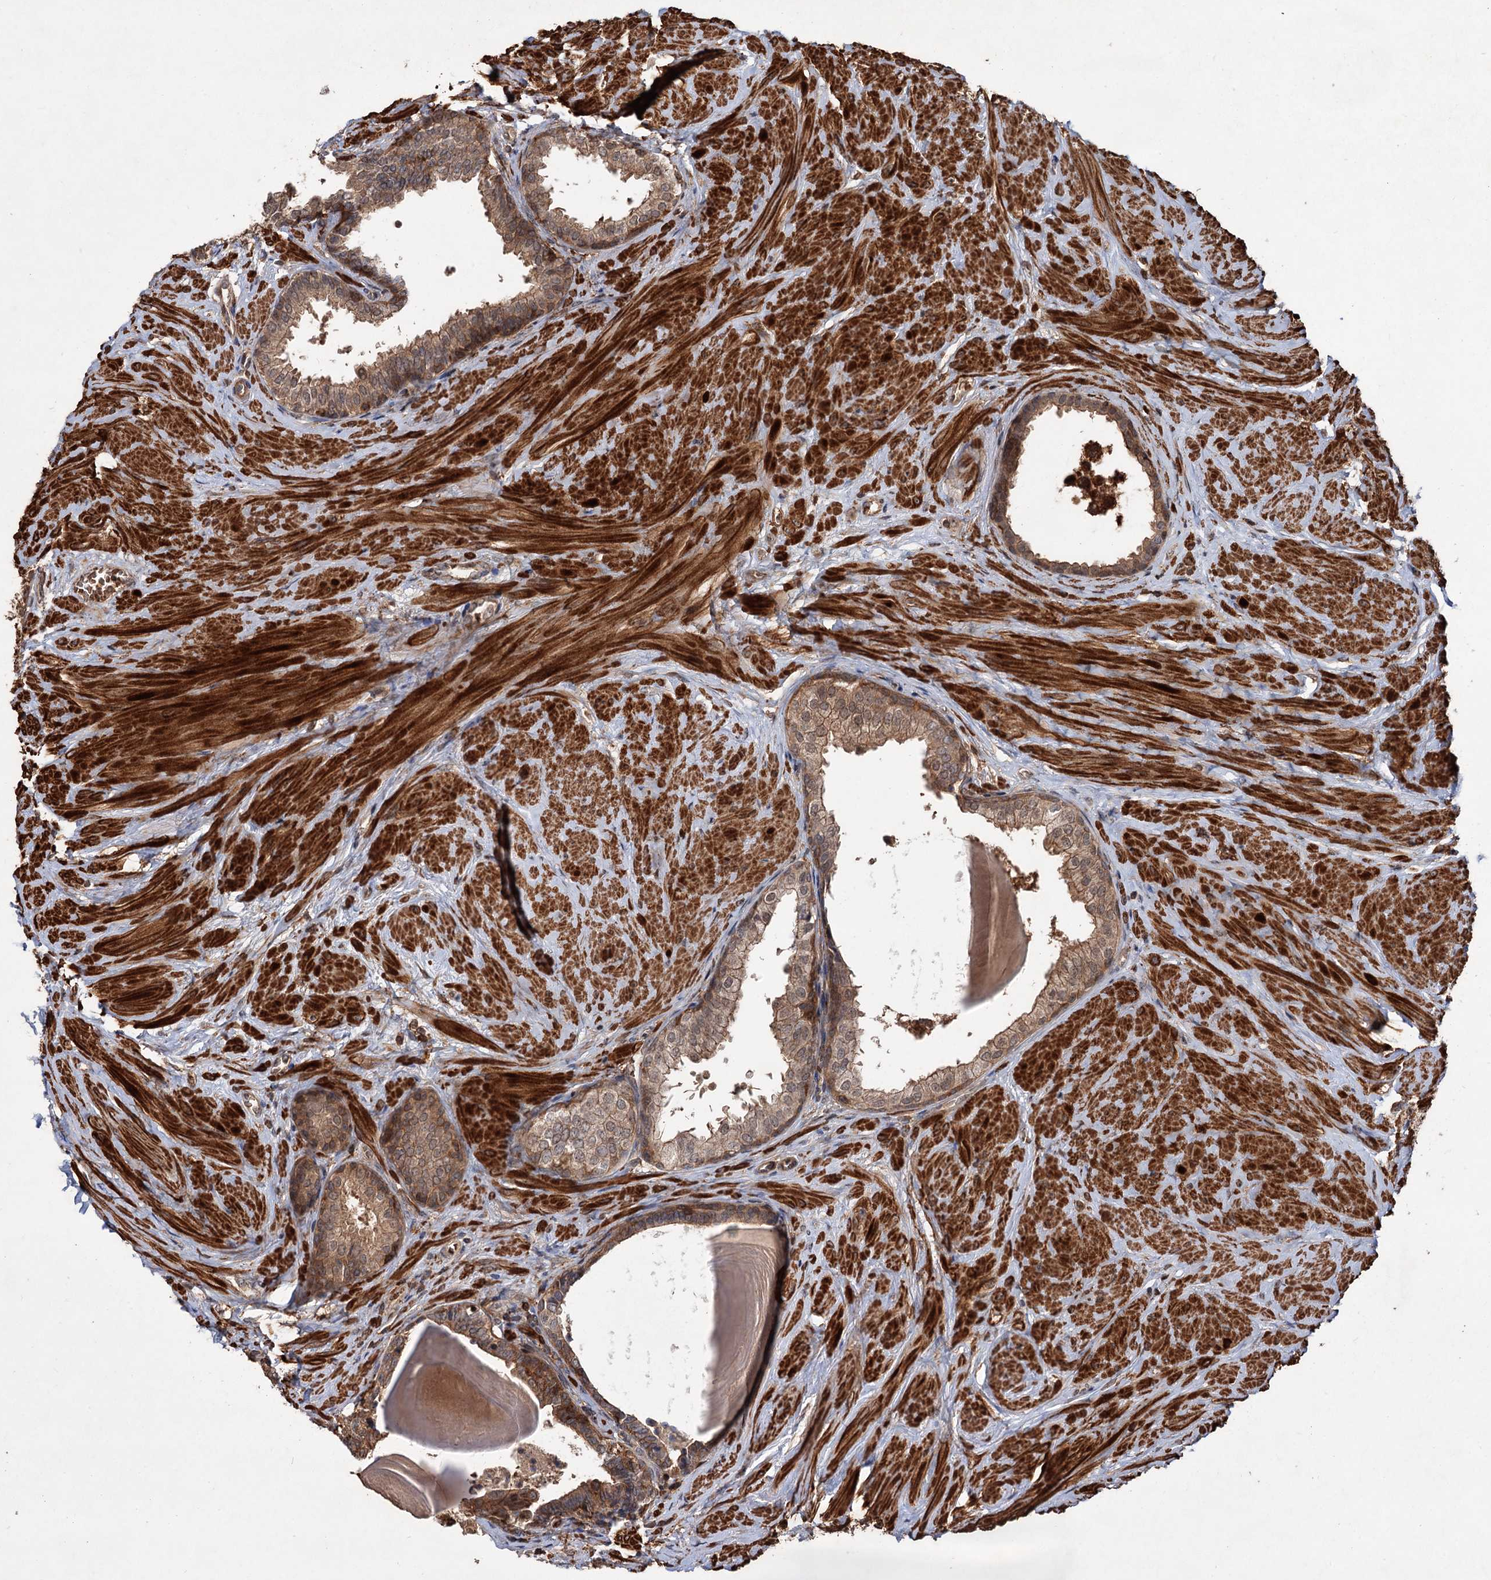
{"staining": {"intensity": "moderate", "quantity": ">75%", "location": "cytoplasmic/membranous"}, "tissue": "prostate", "cell_type": "Glandular cells", "image_type": "normal", "snomed": [{"axis": "morphology", "description": "Normal tissue, NOS"}, {"axis": "topography", "description": "Prostate"}], "caption": "Immunohistochemistry (DAB (3,3'-diaminobenzidine)) staining of unremarkable human prostate displays moderate cytoplasmic/membranous protein expression in approximately >75% of glandular cells. The staining was performed using DAB (3,3'-diaminobenzidine), with brown indicating positive protein expression. Nuclei are stained blue with hematoxylin.", "gene": "GRIP1", "patient": {"sex": "male", "age": 48}}